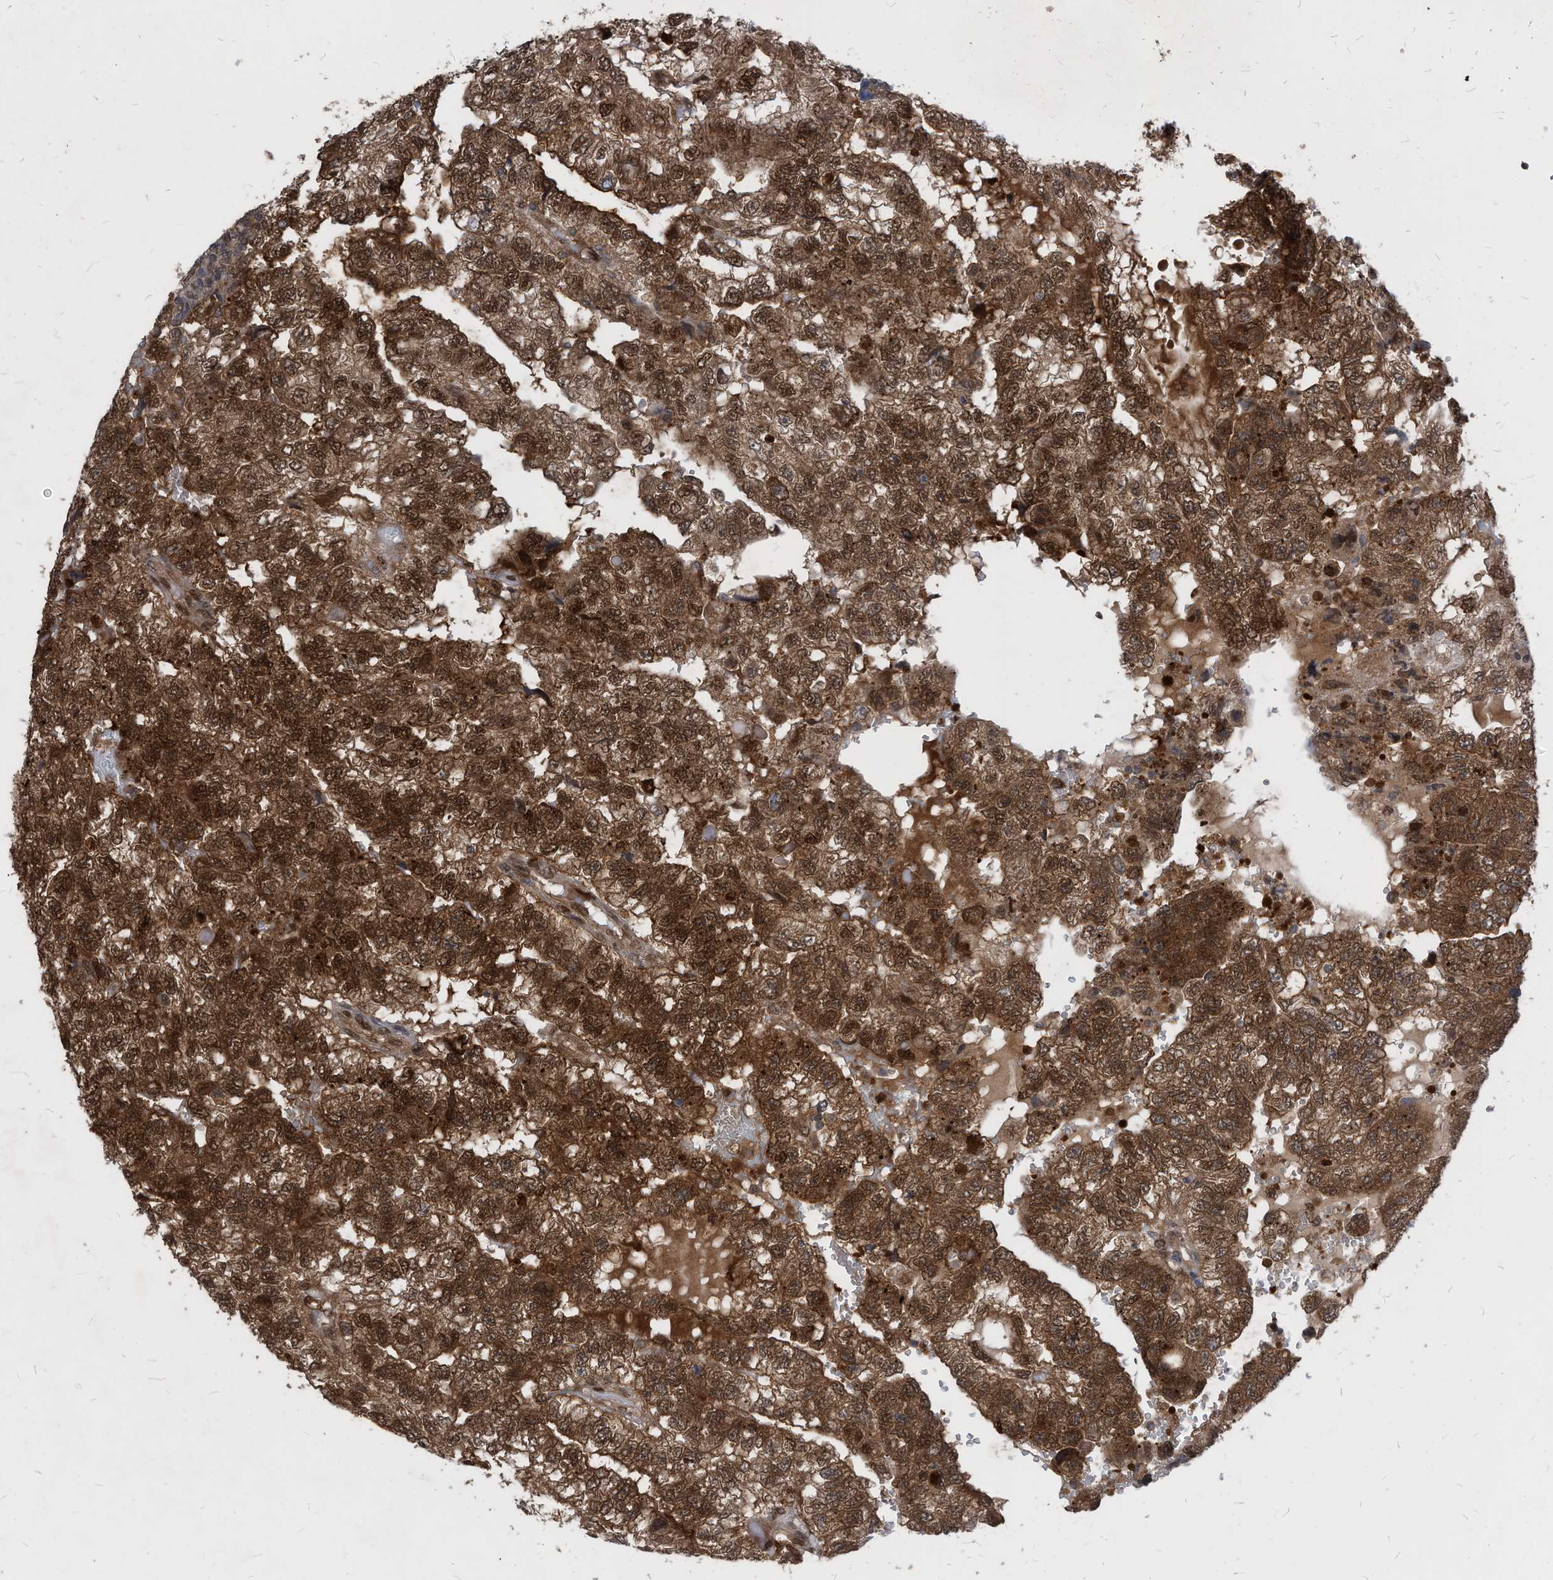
{"staining": {"intensity": "strong", "quantity": ">75%", "location": "cytoplasmic/membranous,nuclear"}, "tissue": "testis cancer", "cell_type": "Tumor cells", "image_type": "cancer", "snomed": [{"axis": "morphology", "description": "Carcinoma, Embryonal, NOS"}, {"axis": "topography", "description": "Testis"}], "caption": "Human embryonal carcinoma (testis) stained with a brown dye shows strong cytoplasmic/membranous and nuclear positive staining in about >75% of tumor cells.", "gene": "KPNB1", "patient": {"sex": "male", "age": 36}}